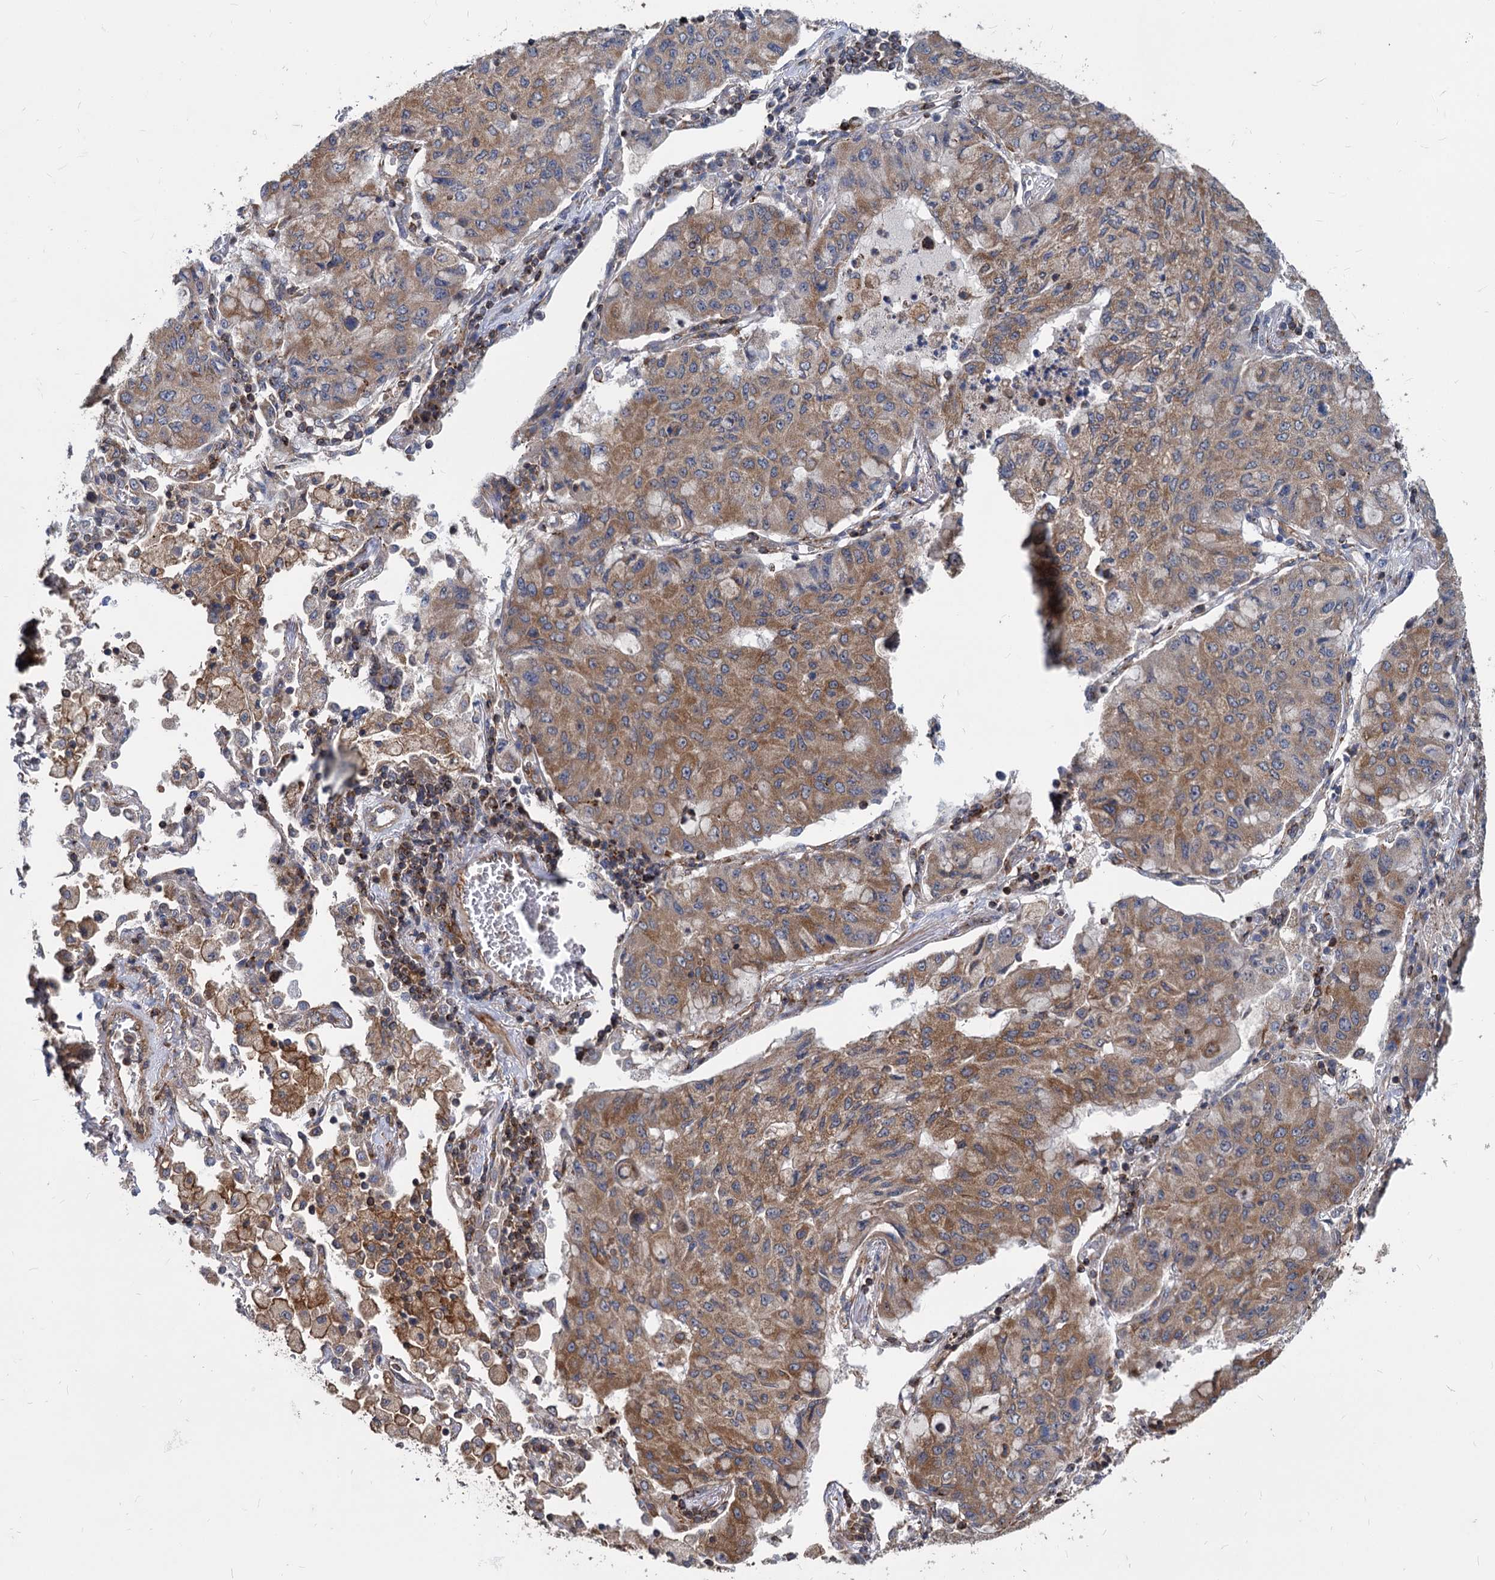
{"staining": {"intensity": "moderate", "quantity": ">75%", "location": "cytoplasmic/membranous"}, "tissue": "lung cancer", "cell_type": "Tumor cells", "image_type": "cancer", "snomed": [{"axis": "morphology", "description": "Squamous cell carcinoma, NOS"}, {"axis": "topography", "description": "Lung"}], "caption": "Brown immunohistochemical staining in squamous cell carcinoma (lung) demonstrates moderate cytoplasmic/membranous staining in approximately >75% of tumor cells. (DAB (3,3'-diaminobenzidine) = brown stain, brightfield microscopy at high magnification).", "gene": "STIM1", "patient": {"sex": "male", "age": 74}}